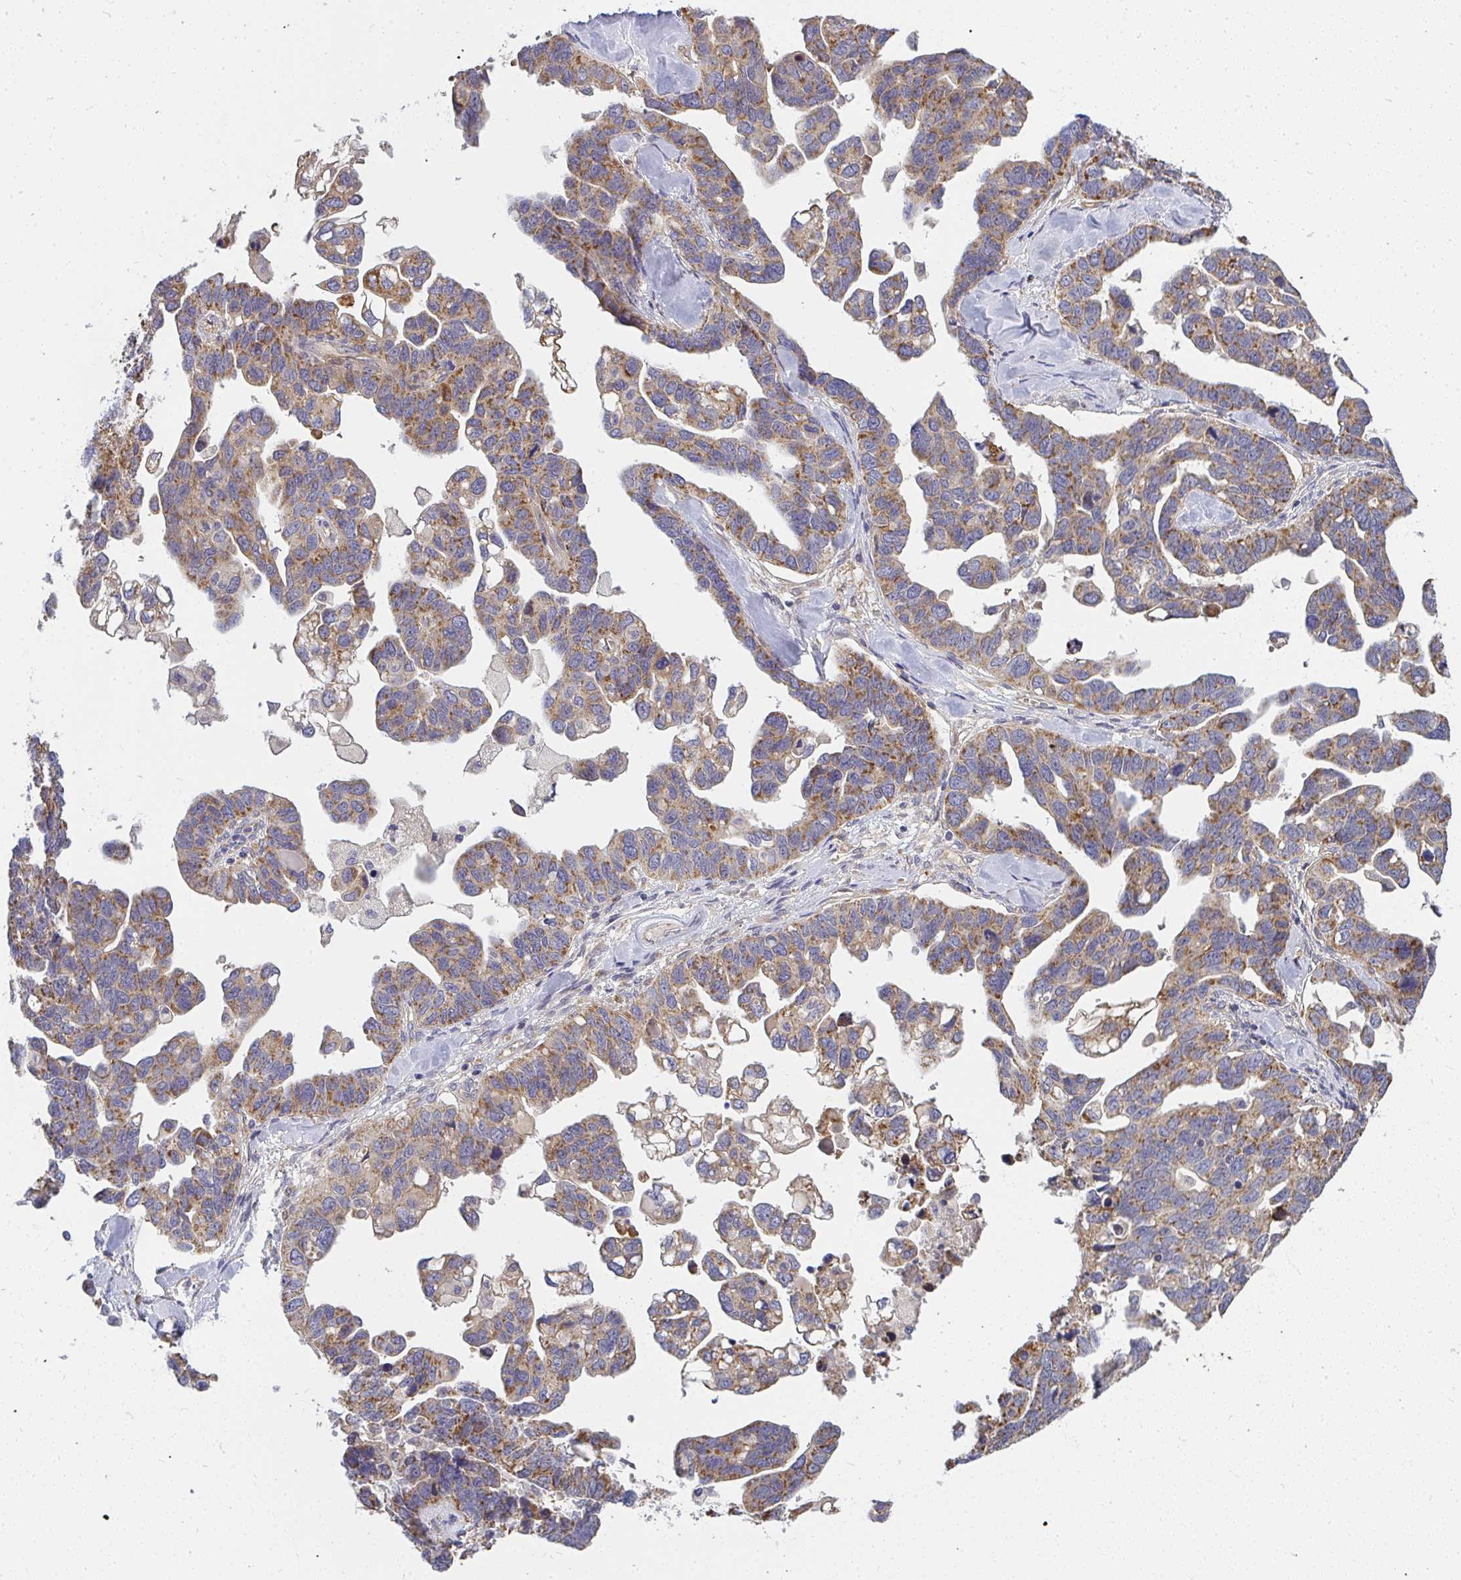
{"staining": {"intensity": "moderate", "quantity": ">75%", "location": "cytoplasmic/membranous"}, "tissue": "ovarian cancer", "cell_type": "Tumor cells", "image_type": "cancer", "snomed": [{"axis": "morphology", "description": "Cystadenocarcinoma, serous, NOS"}, {"axis": "topography", "description": "Ovary"}], "caption": "Moderate cytoplasmic/membranous protein expression is appreciated in approximately >75% of tumor cells in ovarian serous cystadenocarcinoma.", "gene": "B4GALT6", "patient": {"sex": "female", "age": 69}}